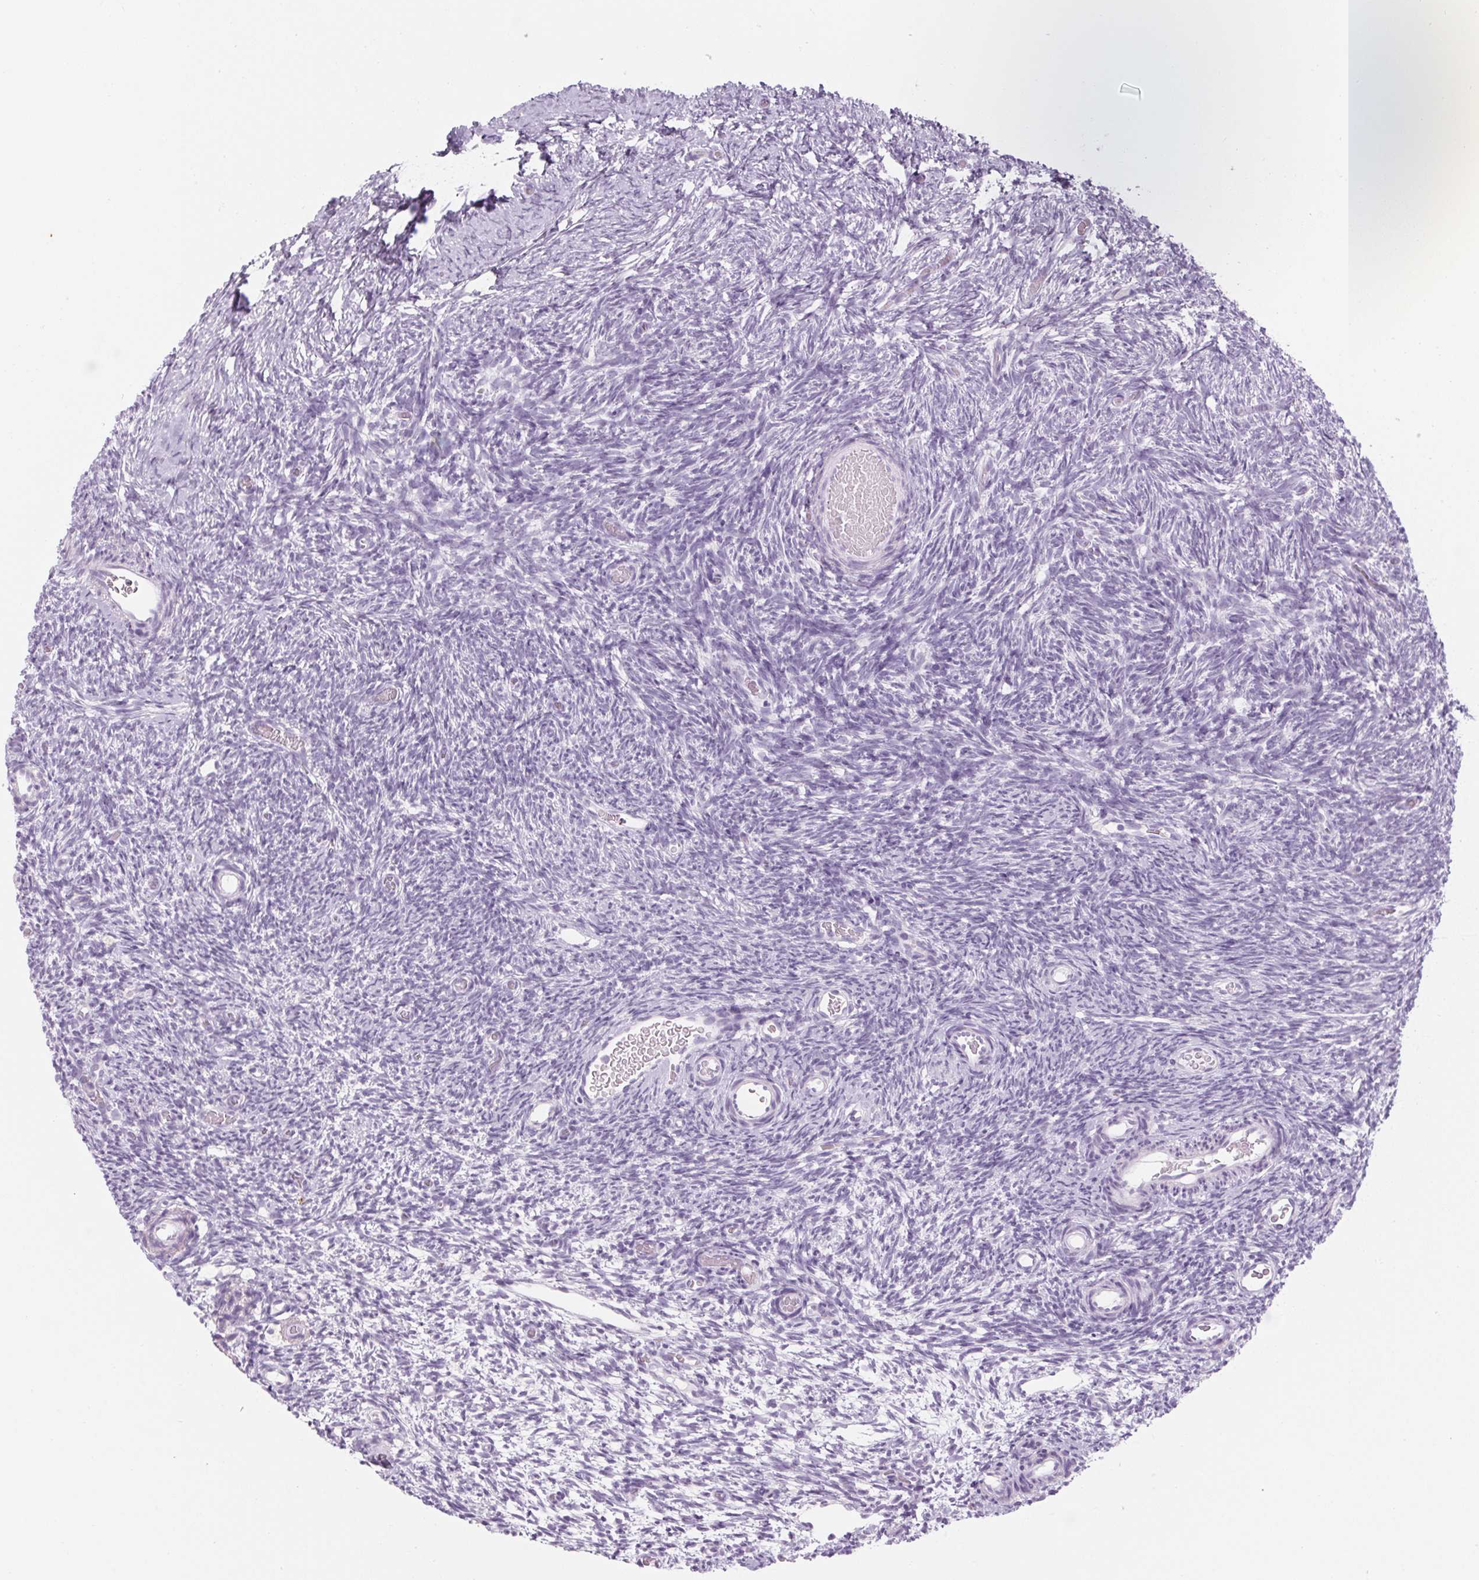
{"staining": {"intensity": "negative", "quantity": "none", "location": "none"}, "tissue": "ovary", "cell_type": "Follicle cells", "image_type": "normal", "snomed": [{"axis": "morphology", "description": "Normal tissue, NOS"}, {"axis": "topography", "description": "Ovary"}], "caption": "The photomicrograph exhibits no staining of follicle cells in benign ovary. (DAB immunohistochemistry with hematoxylin counter stain).", "gene": "RPTN", "patient": {"sex": "female", "age": 39}}